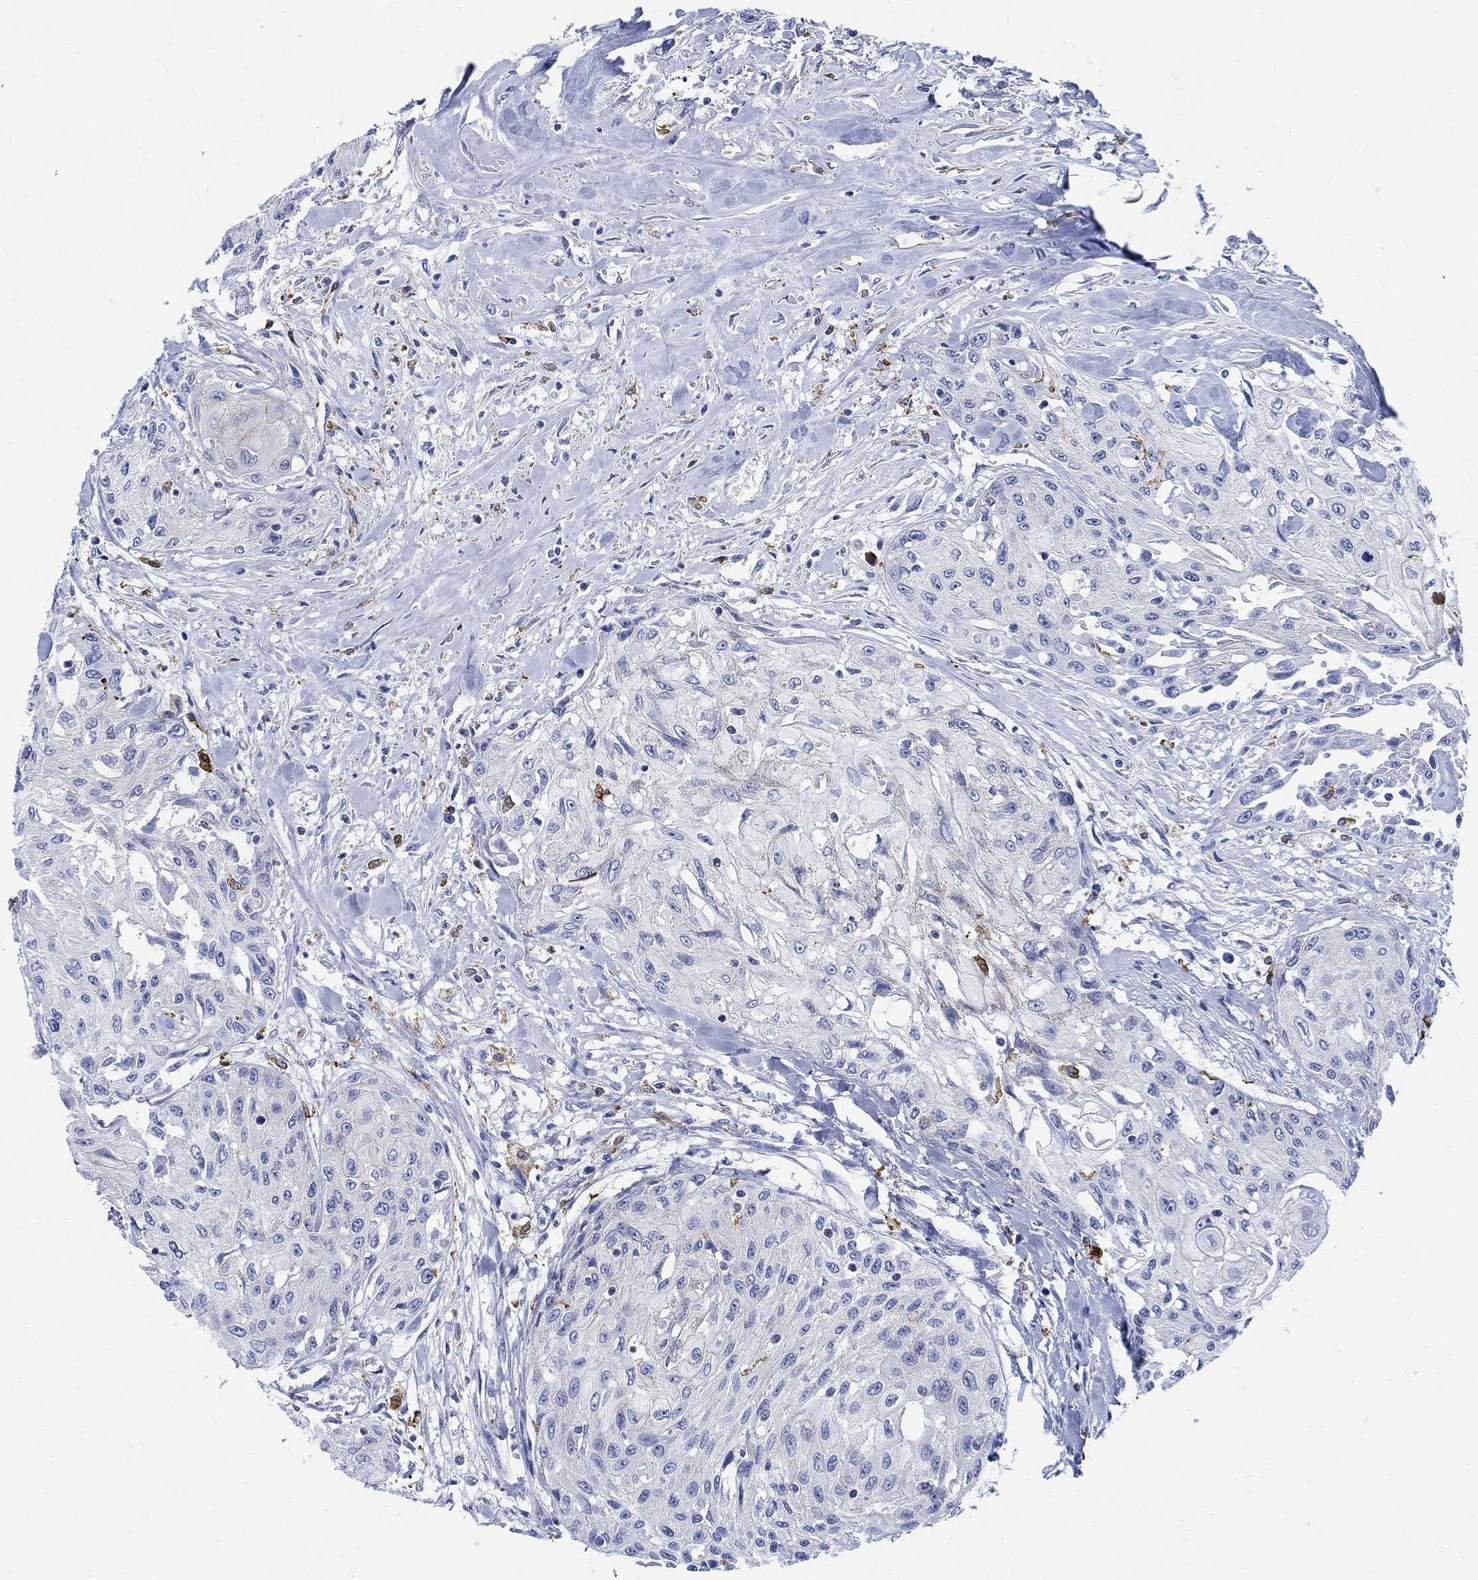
{"staining": {"intensity": "negative", "quantity": "none", "location": "none"}, "tissue": "head and neck cancer", "cell_type": "Tumor cells", "image_type": "cancer", "snomed": [{"axis": "morphology", "description": "Normal tissue, NOS"}, {"axis": "morphology", "description": "Squamous cell carcinoma, NOS"}, {"axis": "topography", "description": "Oral tissue"}, {"axis": "topography", "description": "Peripheral nerve tissue"}, {"axis": "topography", "description": "Head-Neck"}], "caption": "Immunohistochemical staining of head and neck cancer shows no significant positivity in tumor cells. The staining is performed using DAB (3,3'-diaminobenzidine) brown chromogen with nuclei counter-stained in using hematoxylin.", "gene": "PHF21B", "patient": {"sex": "female", "age": 59}}